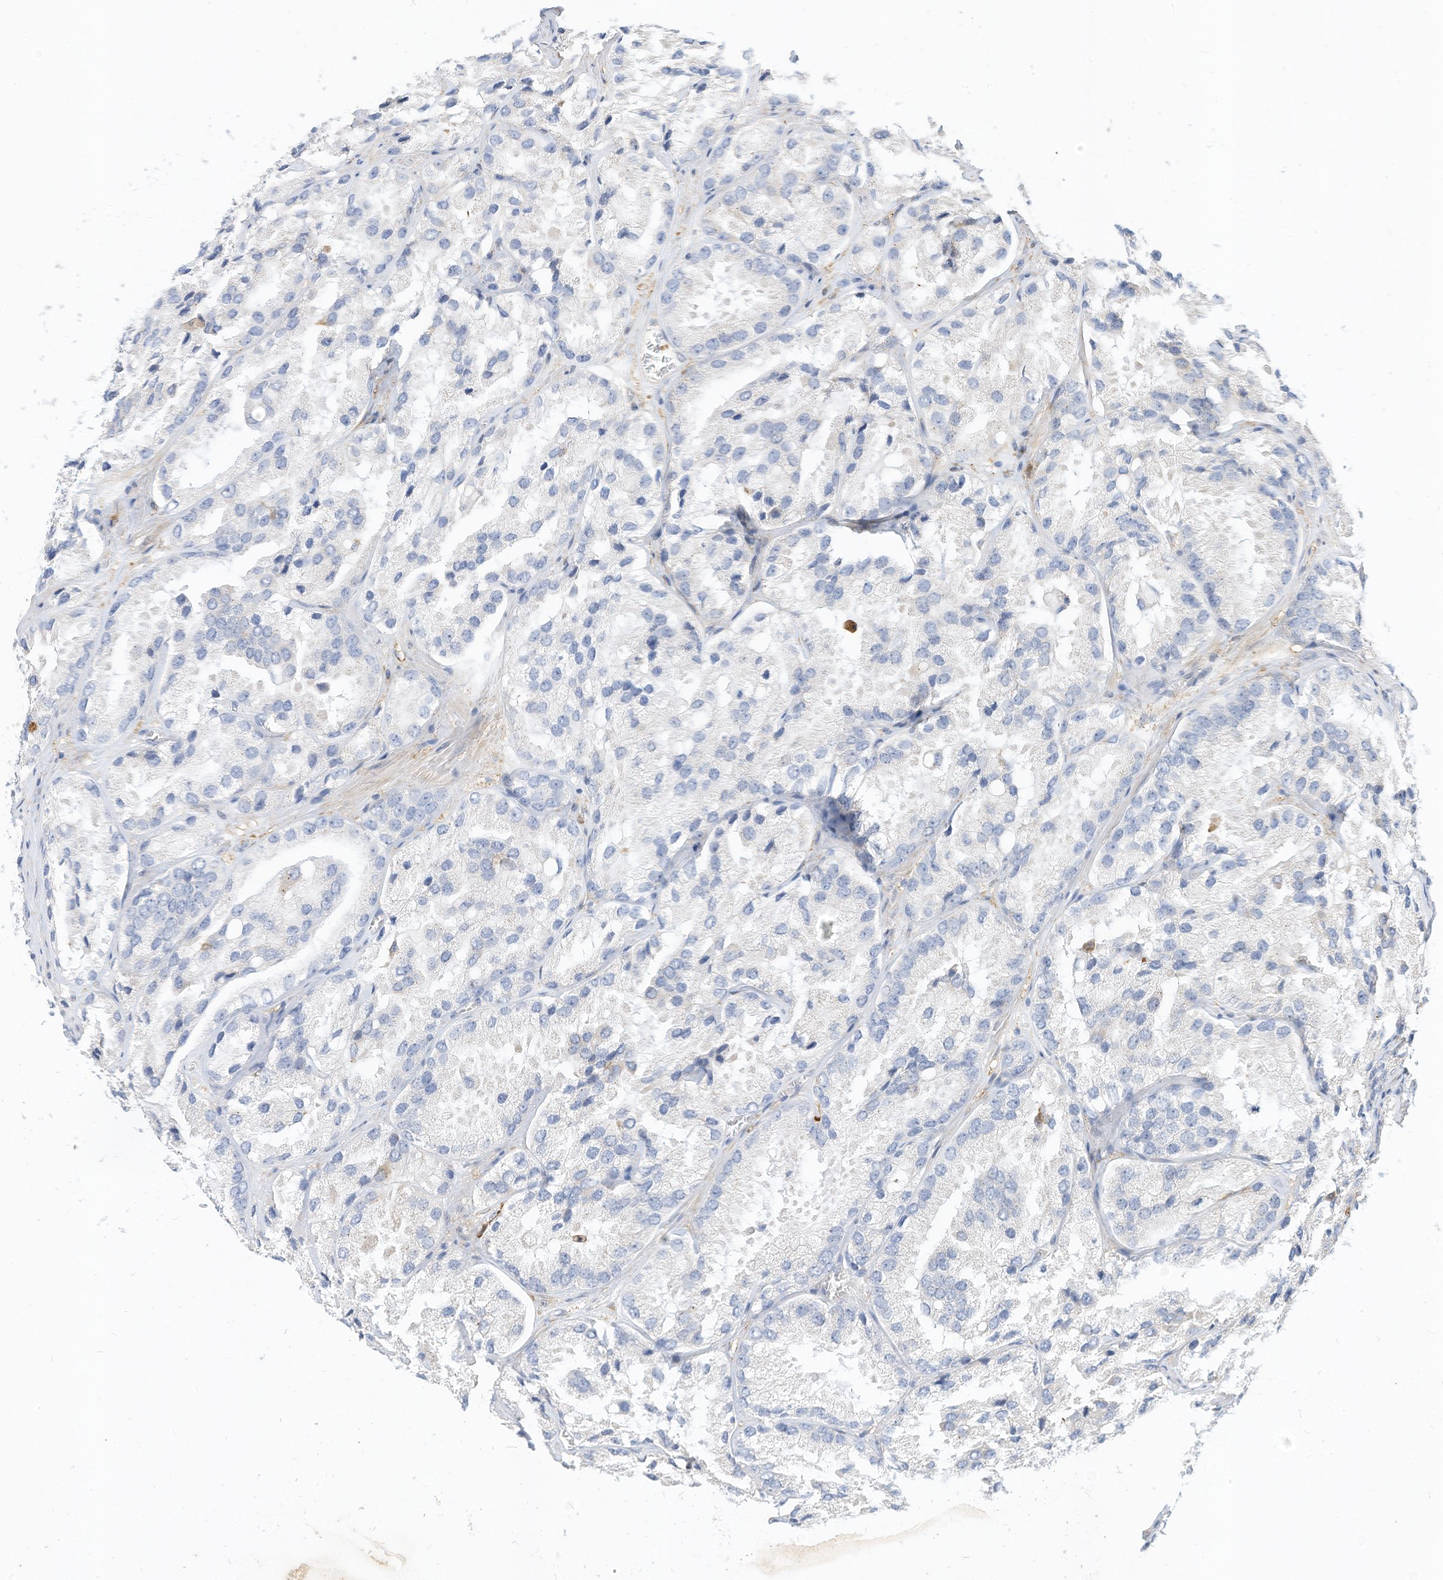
{"staining": {"intensity": "negative", "quantity": "none", "location": "none"}, "tissue": "prostate cancer", "cell_type": "Tumor cells", "image_type": "cancer", "snomed": [{"axis": "morphology", "description": "Adenocarcinoma, High grade"}, {"axis": "topography", "description": "Prostate"}], "caption": "This is a micrograph of IHC staining of prostate cancer, which shows no expression in tumor cells. (Brightfield microscopy of DAB IHC at high magnification).", "gene": "ATP13A1", "patient": {"sex": "male", "age": 66}}